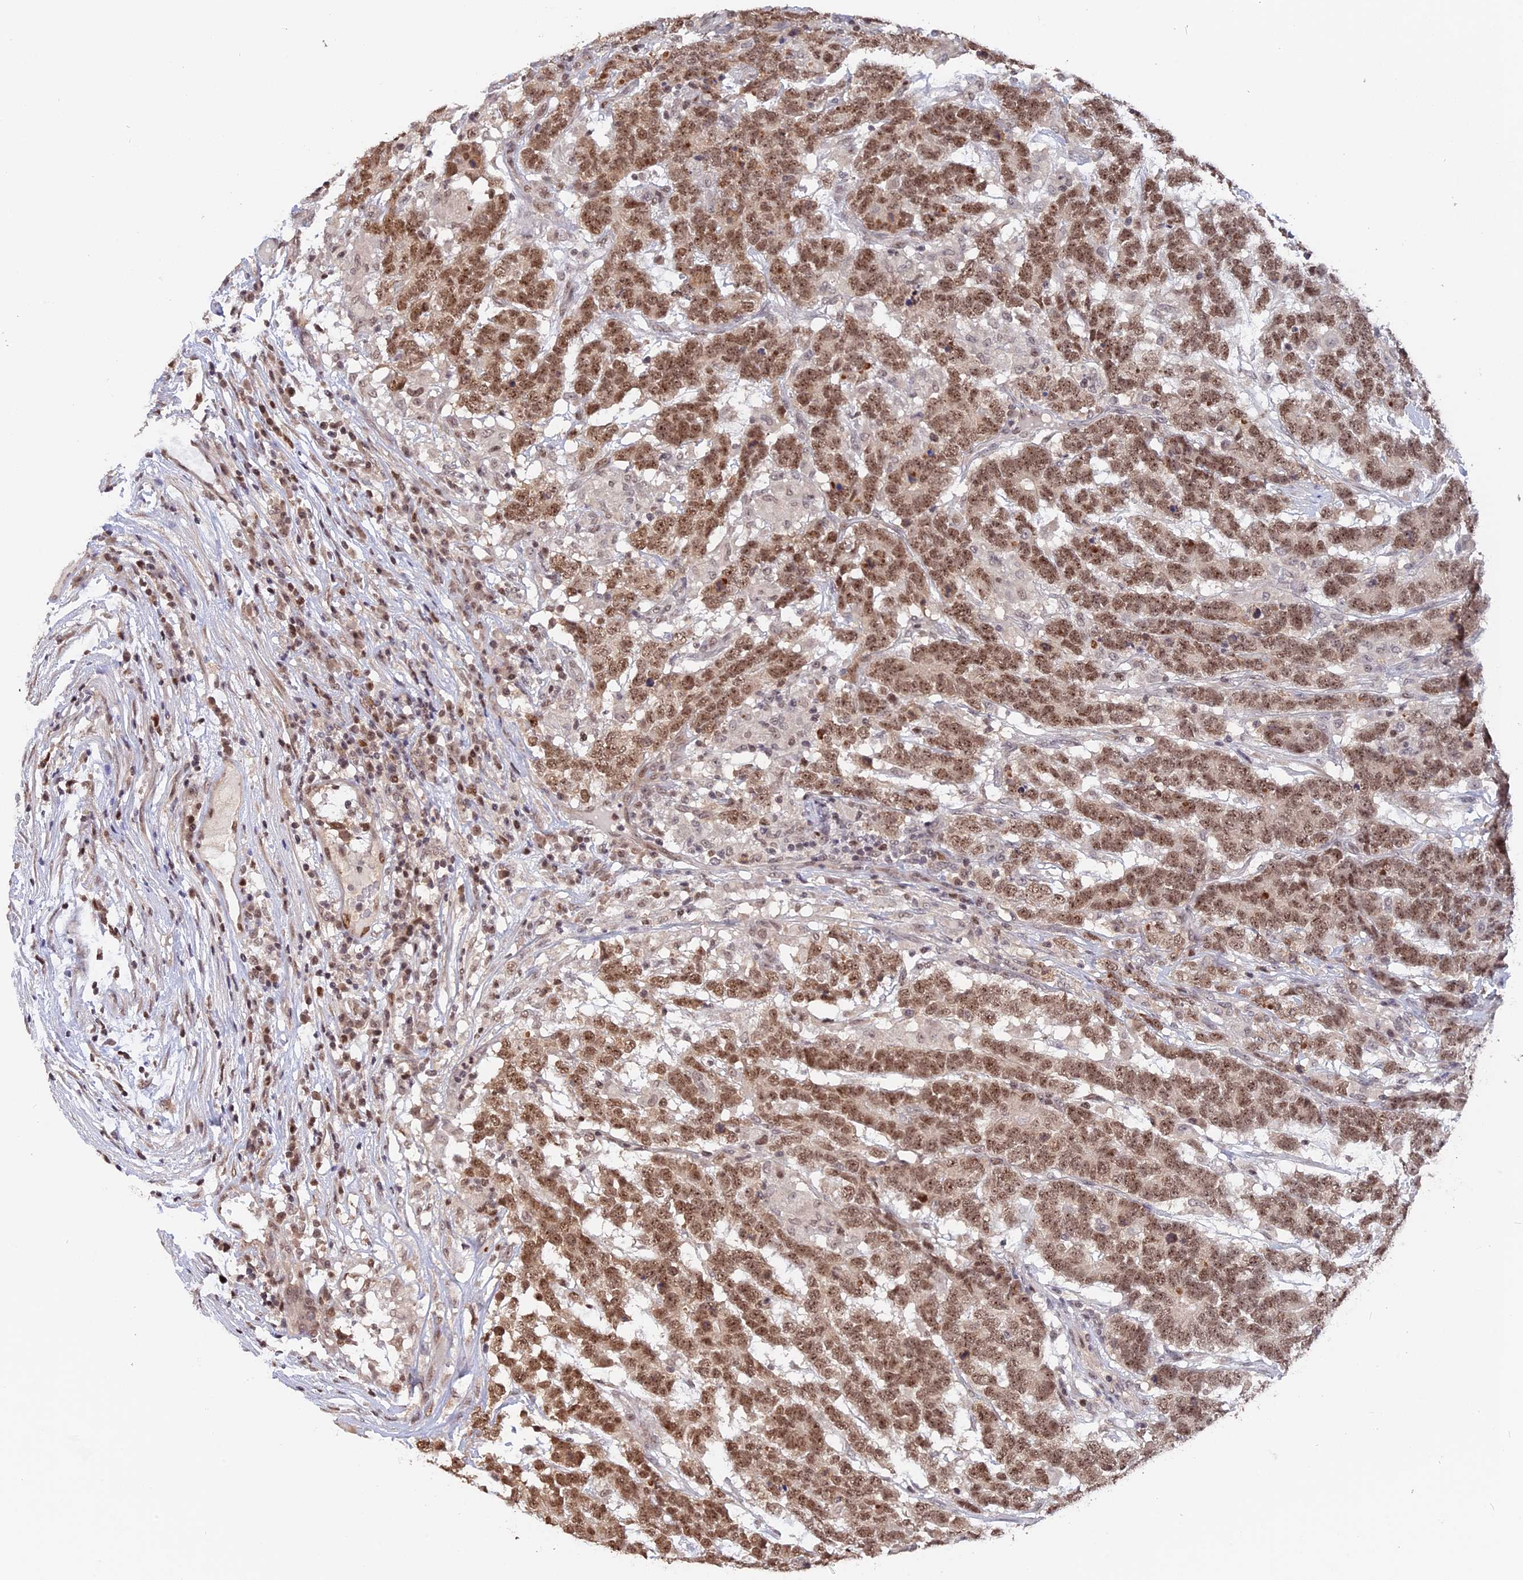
{"staining": {"intensity": "moderate", "quantity": ">75%", "location": "nuclear"}, "tissue": "testis cancer", "cell_type": "Tumor cells", "image_type": "cancer", "snomed": [{"axis": "morphology", "description": "Carcinoma, Embryonal, NOS"}, {"axis": "topography", "description": "Testis"}], "caption": "Immunohistochemistry photomicrograph of testis embryonal carcinoma stained for a protein (brown), which reveals medium levels of moderate nuclear positivity in about >75% of tumor cells.", "gene": "RFC5", "patient": {"sex": "male", "age": 26}}